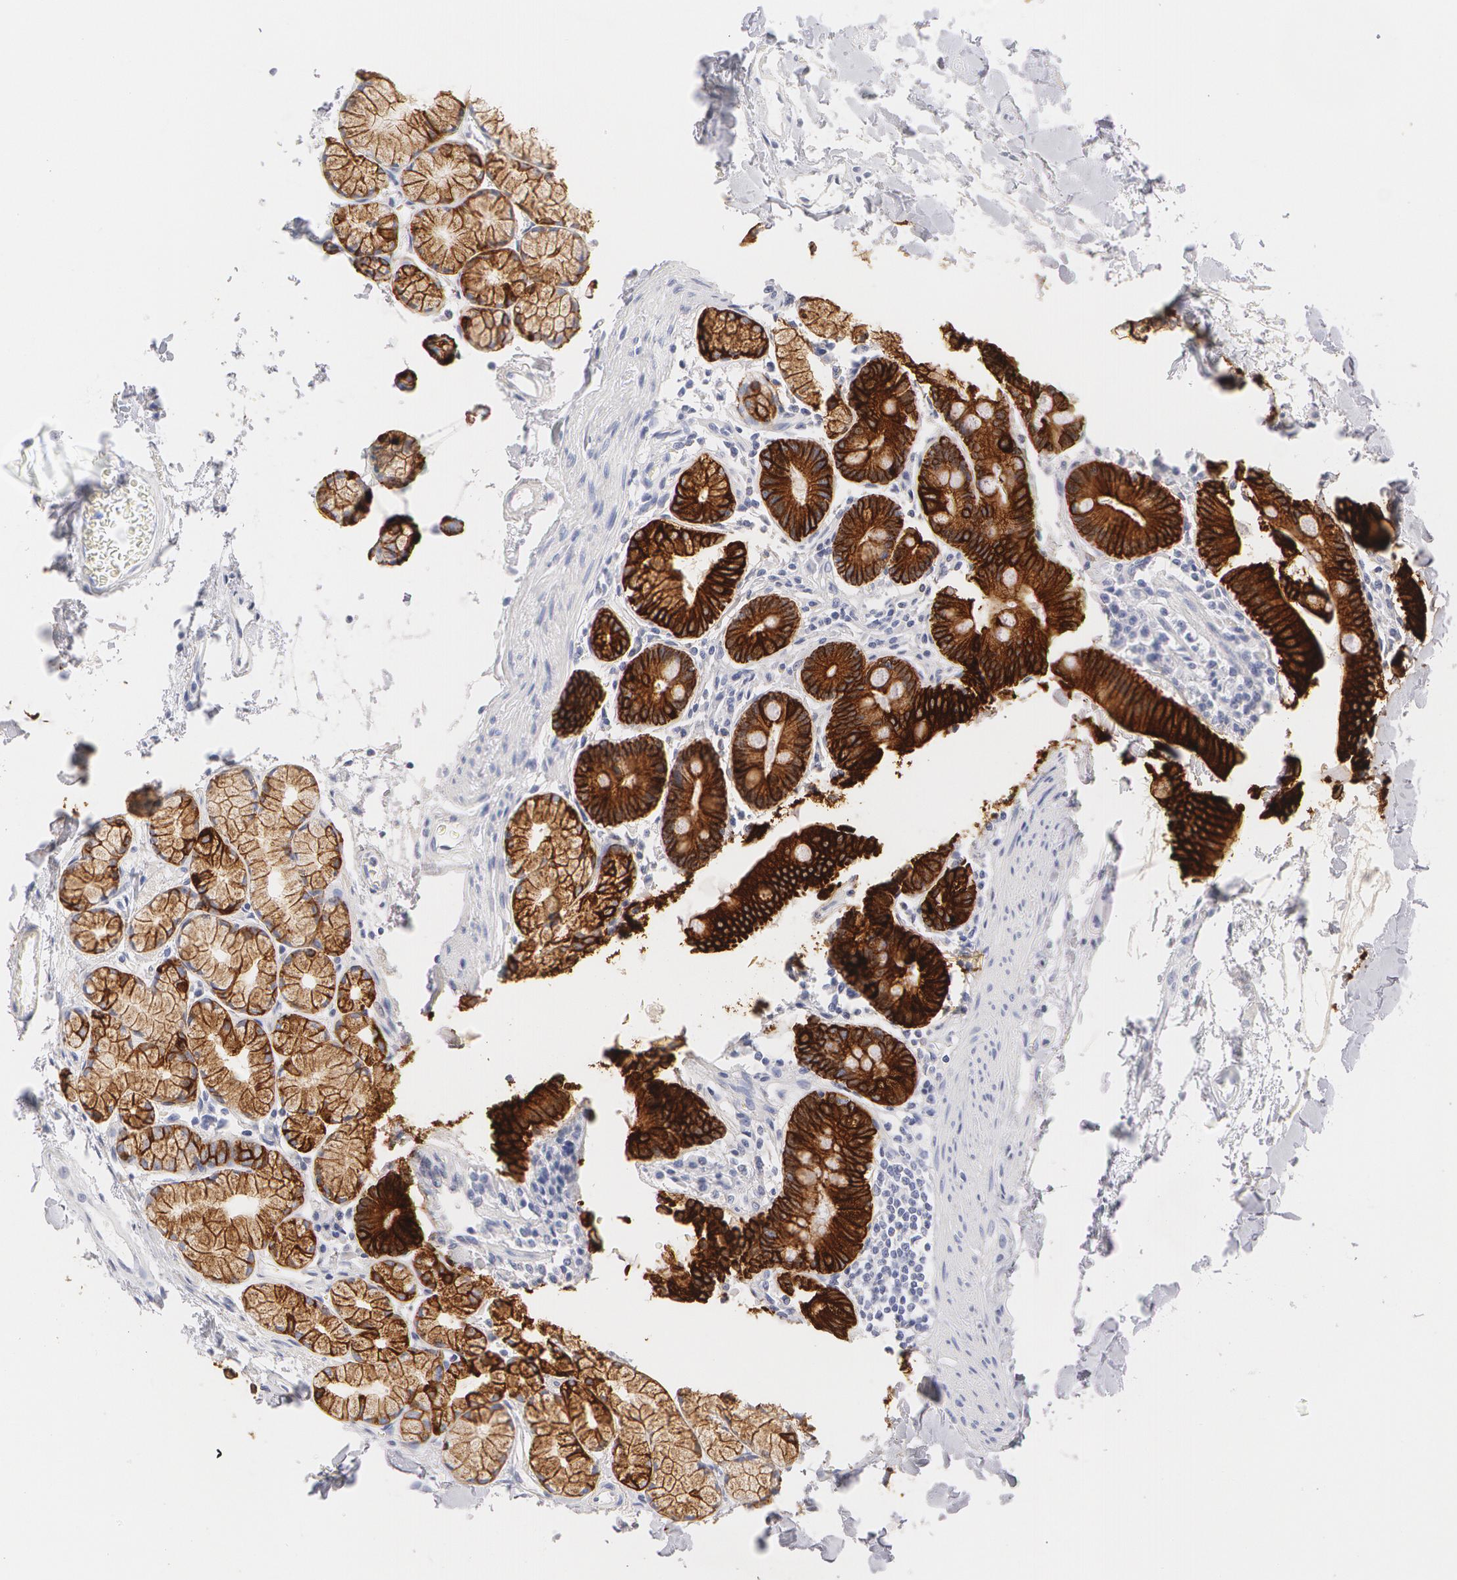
{"staining": {"intensity": "strong", "quantity": ">75%", "location": "cytoplasmic/membranous"}, "tissue": "duodenum", "cell_type": "Glandular cells", "image_type": "normal", "snomed": [{"axis": "morphology", "description": "Normal tissue, NOS"}, {"axis": "topography", "description": "Duodenum"}], "caption": "Protein expression by IHC demonstrates strong cytoplasmic/membranous staining in approximately >75% of glandular cells in normal duodenum. The staining is performed using DAB brown chromogen to label protein expression. The nuclei are counter-stained blue using hematoxylin.", "gene": "KRT8", "patient": {"sex": "female", "age": 77}}